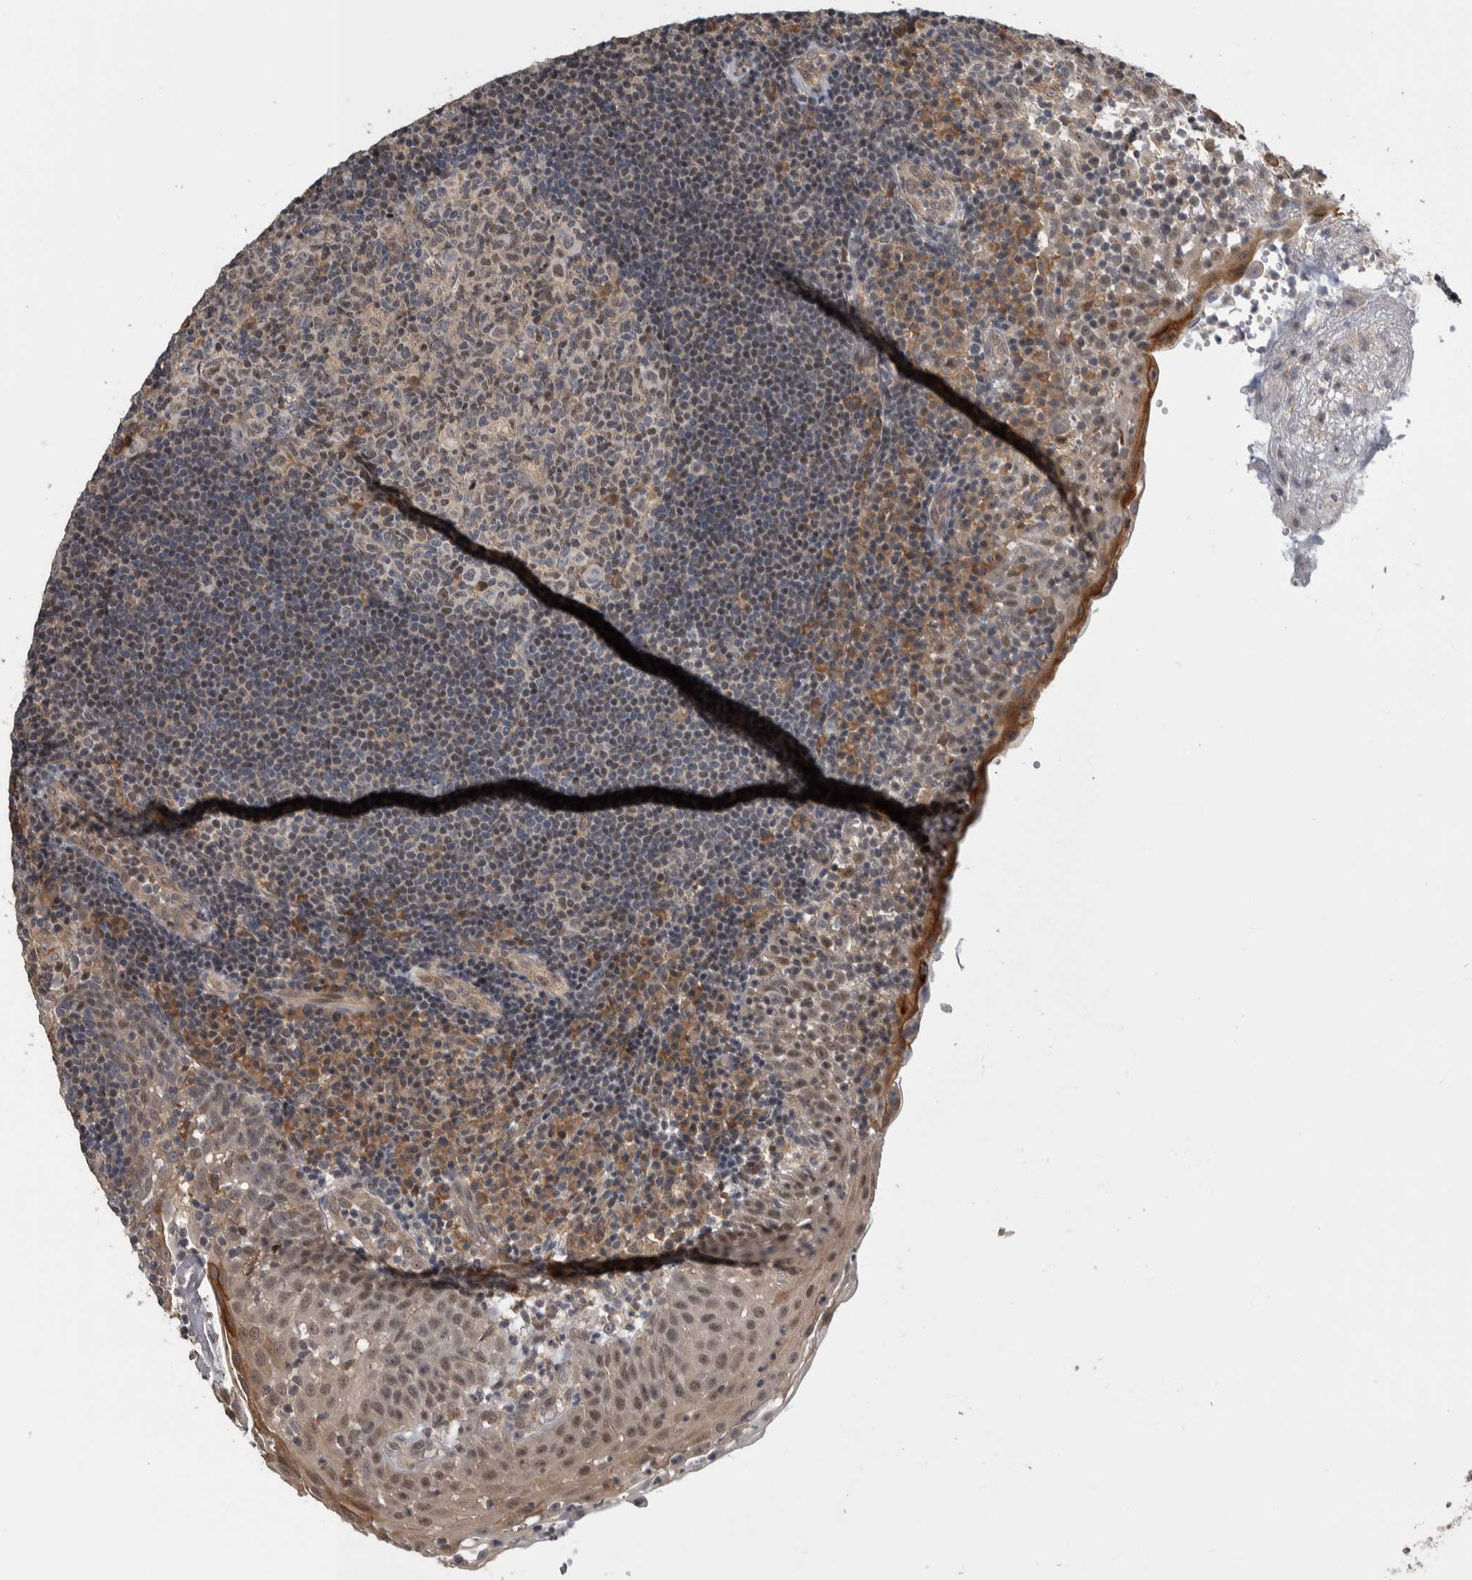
{"staining": {"intensity": "weak", "quantity": "<25%", "location": "cytoplasmic/membranous"}, "tissue": "tonsil", "cell_type": "Germinal center cells", "image_type": "normal", "snomed": [{"axis": "morphology", "description": "Normal tissue, NOS"}, {"axis": "topography", "description": "Tonsil"}], "caption": "Photomicrograph shows no protein expression in germinal center cells of normal tonsil. The staining was performed using DAB to visualize the protein expression in brown, while the nuclei were stained in blue with hematoxylin (Magnification: 20x).", "gene": "PRDM4", "patient": {"sex": "female", "age": 40}}